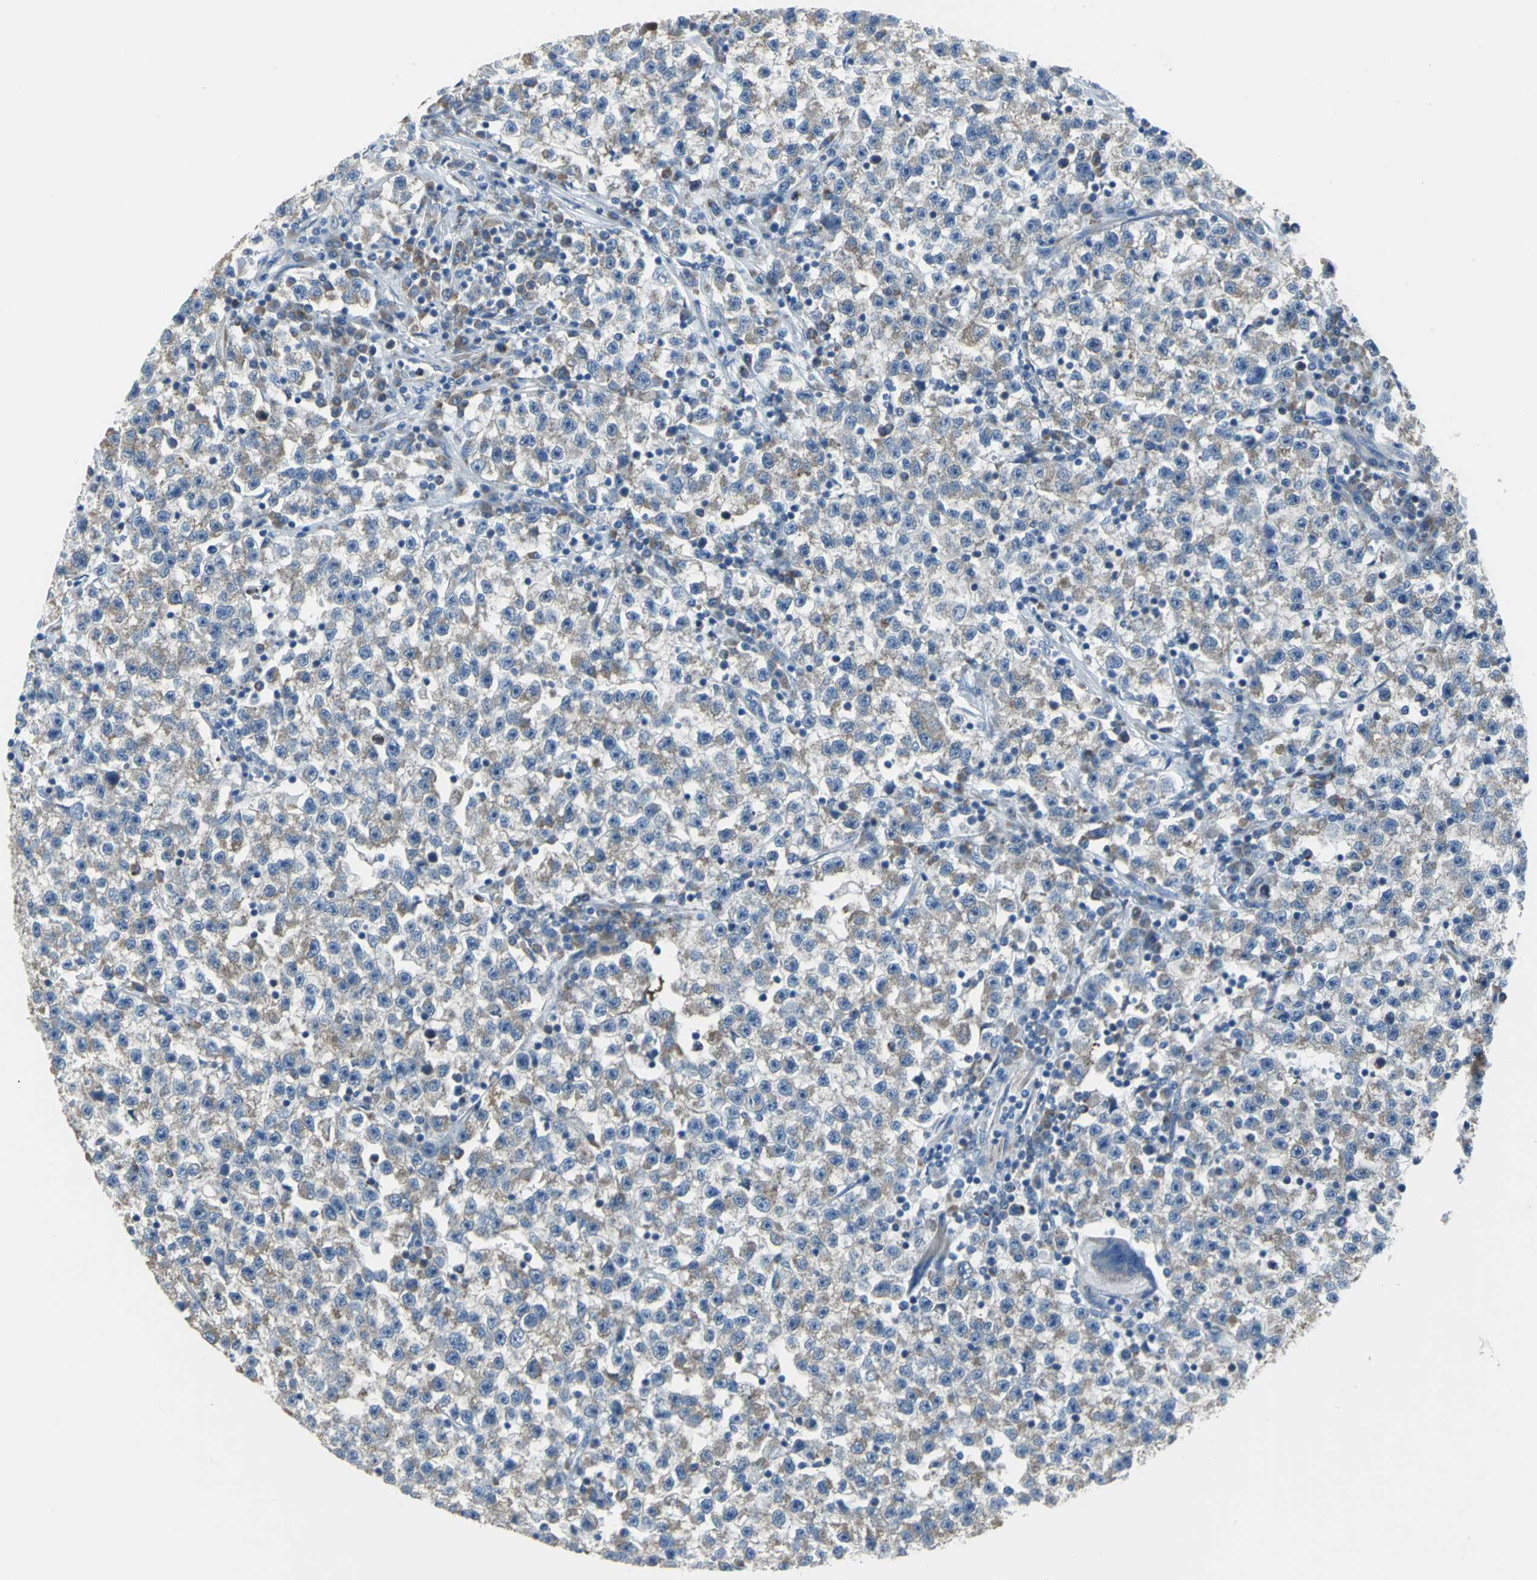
{"staining": {"intensity": "moderate", "quantity": "25%-75%", "location": "cytoplasmic/membranous"}, "tissue": "testis cancer", "cell_type": "Tumor cells", "image_type": "cancer", "snomed": [{"axis": "morphology", "description": "Seminoma, NOS"}, {"axis": "topography", "description": "Testis"}], "caption": "Protein expression analysis of testis seminoma shows moderate cytoplasmic/membranous expression in approximately 25%-75% of tumor cells. (Stains: DAB (3,3'-diaminobenzidine) in brown, nuclei in blue, Microscopy: brightfield microscopy at high magnification).", "gene": "EIF5A", "patient": {"sex": "male", "age": 22}}